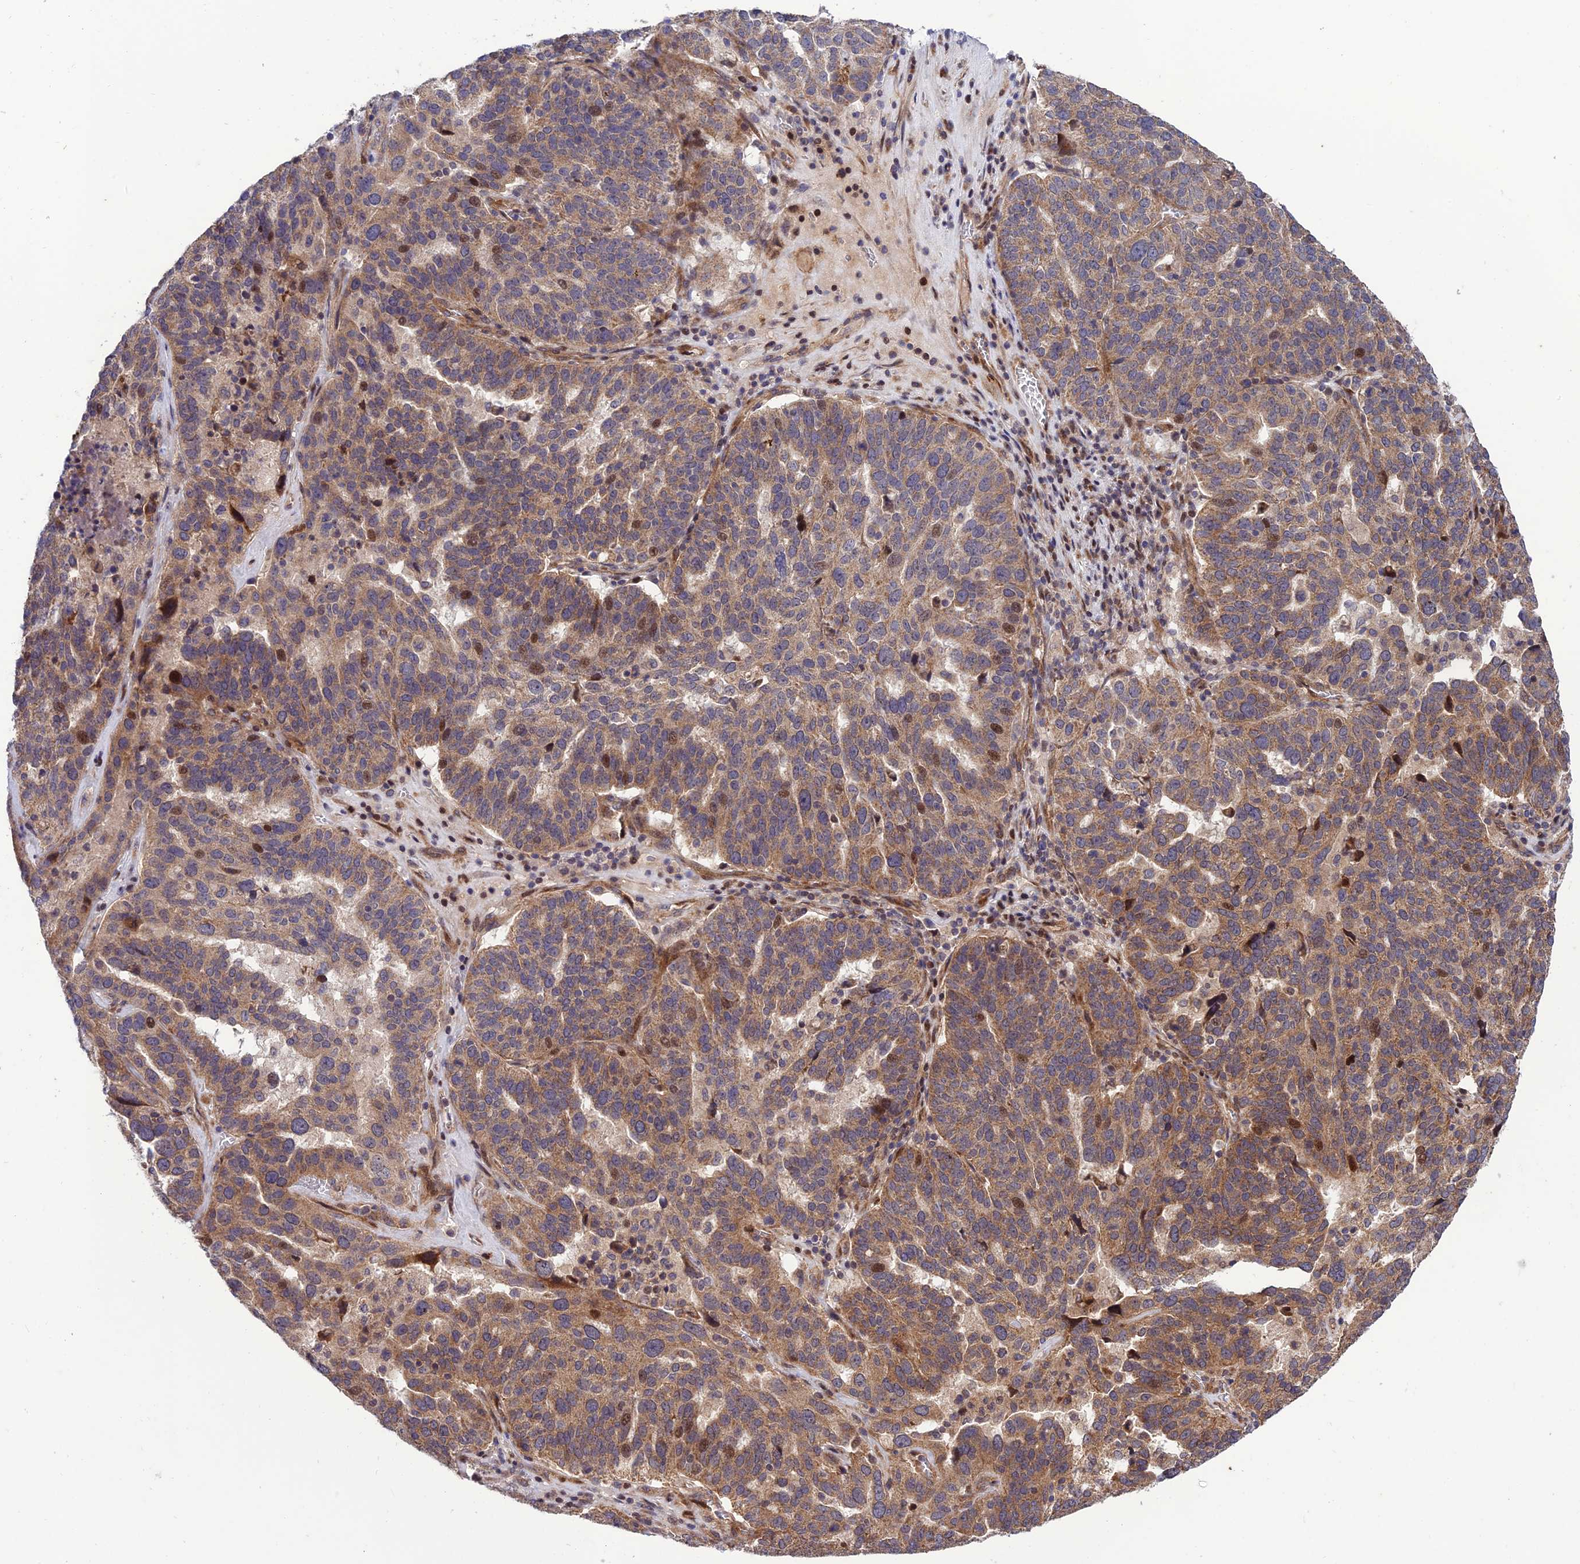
{"staining": {"intensity": "moderate", "quantity": ">75%", "location": "cytoplasmic/membranous,nuclear"}, "tissue": "ovarian cancer", "cell_type": "Tumor cells", "image_type": "cancer", "snomed": [{"axis": "morphology", "description": "Cystadenocarcinoma, serous, NOS"}, {"axis": "topography", "description": "Ovary"}], "caption": "A brown stain shows moderate cytoplasmic/membranous and nuclear staining of a protein in ovarian cancer tumor cells.", "gene": "PLEKHG2", "patient": {"sex": "female", "age": 59}}